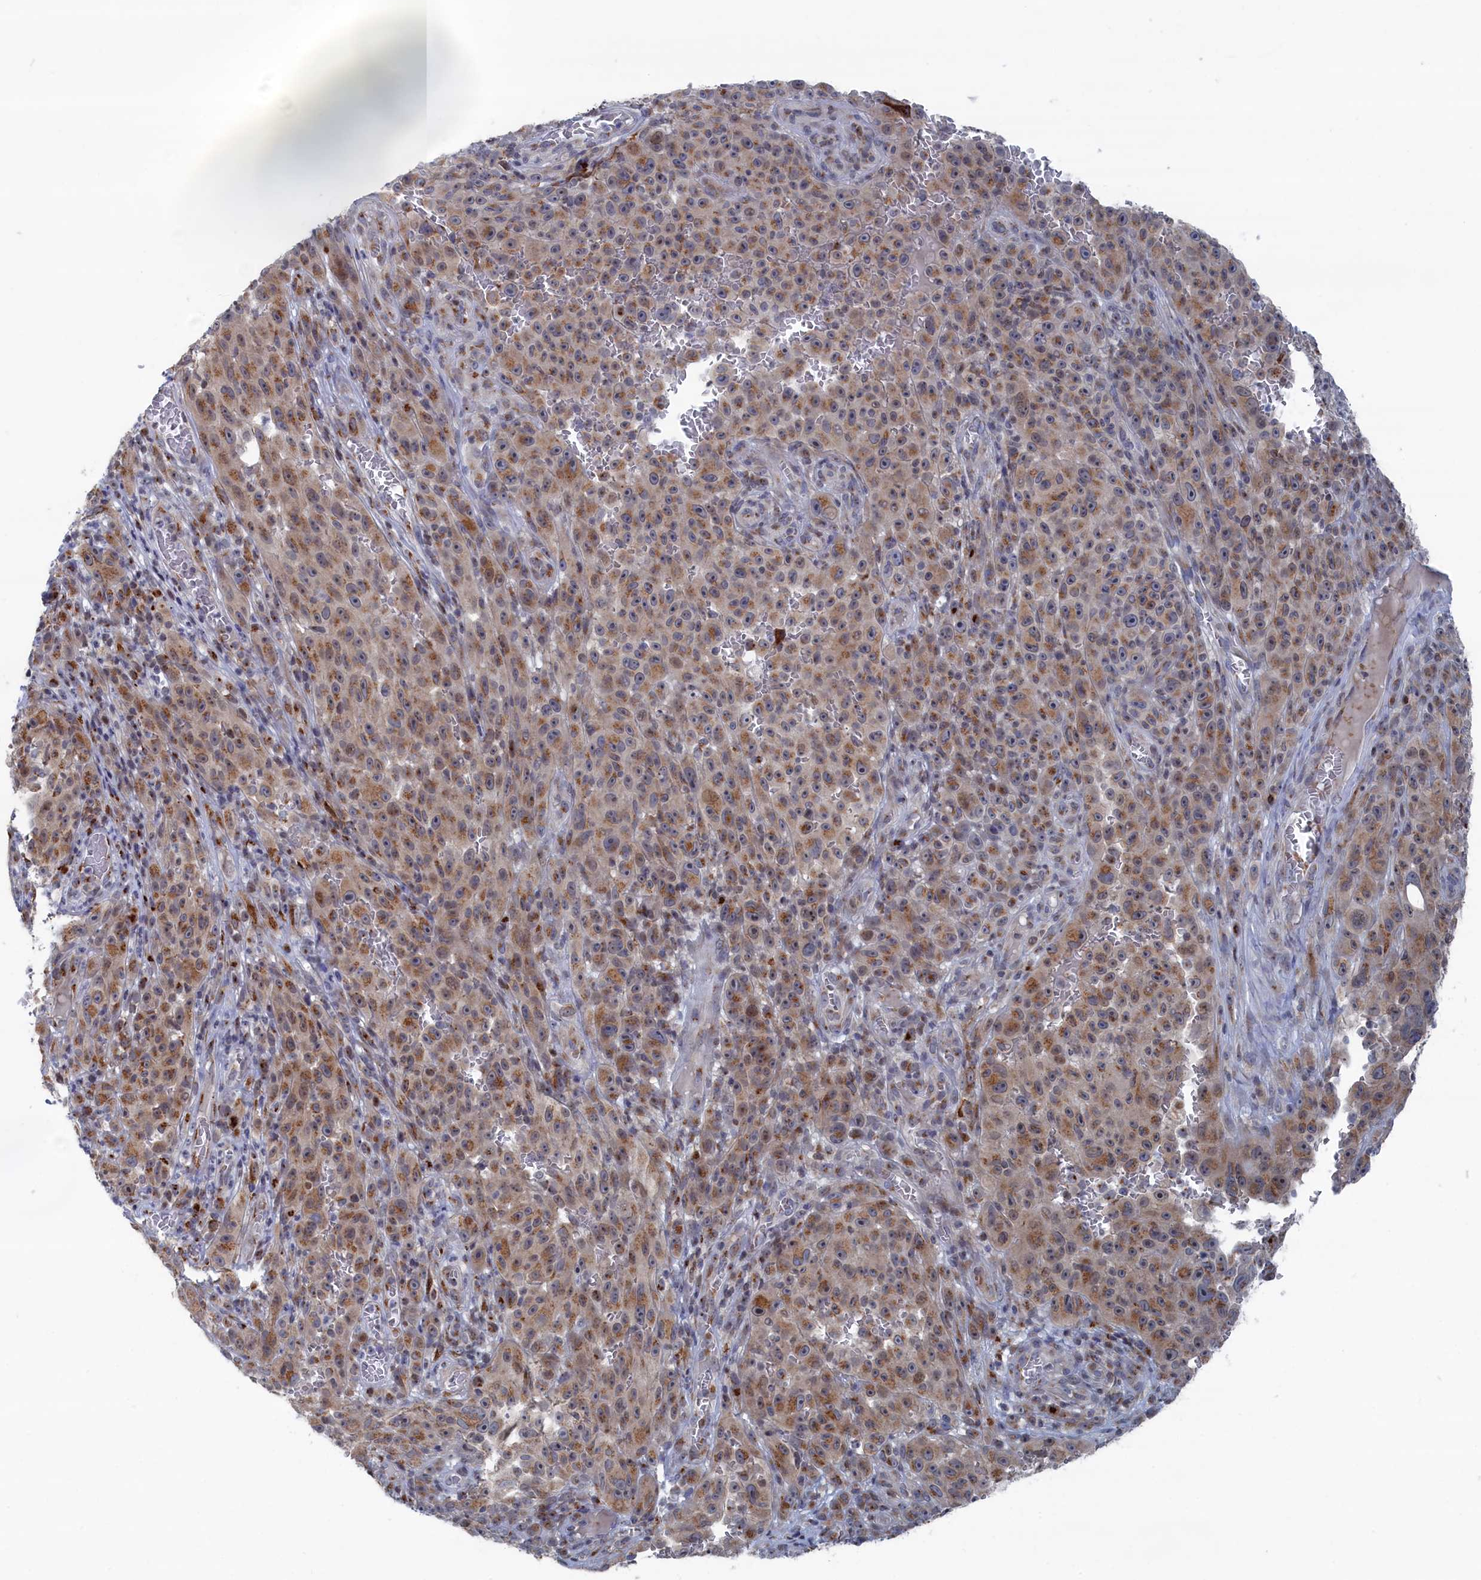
{"staining": {"intensity": "moderate", "quantity": "25%-75%", "location": "cytoplasmic/membranous"}, "tissue": "melanoma", "cell_type": "Tumor cells", "image_type": "cancer", "snomed": [{"axis": "morphology", "description": "Malignant melanoma, NOS"}, {"axis": "topography", "description": "Skin"}], "caption": "Melanoma stained with a brown dye demonstrates moderate cytoplasmic/membranous positive expression in about 25%-75% of tumor cells.", "gene": "IRX1", "patient": {"sex": "female", "age": 82}}